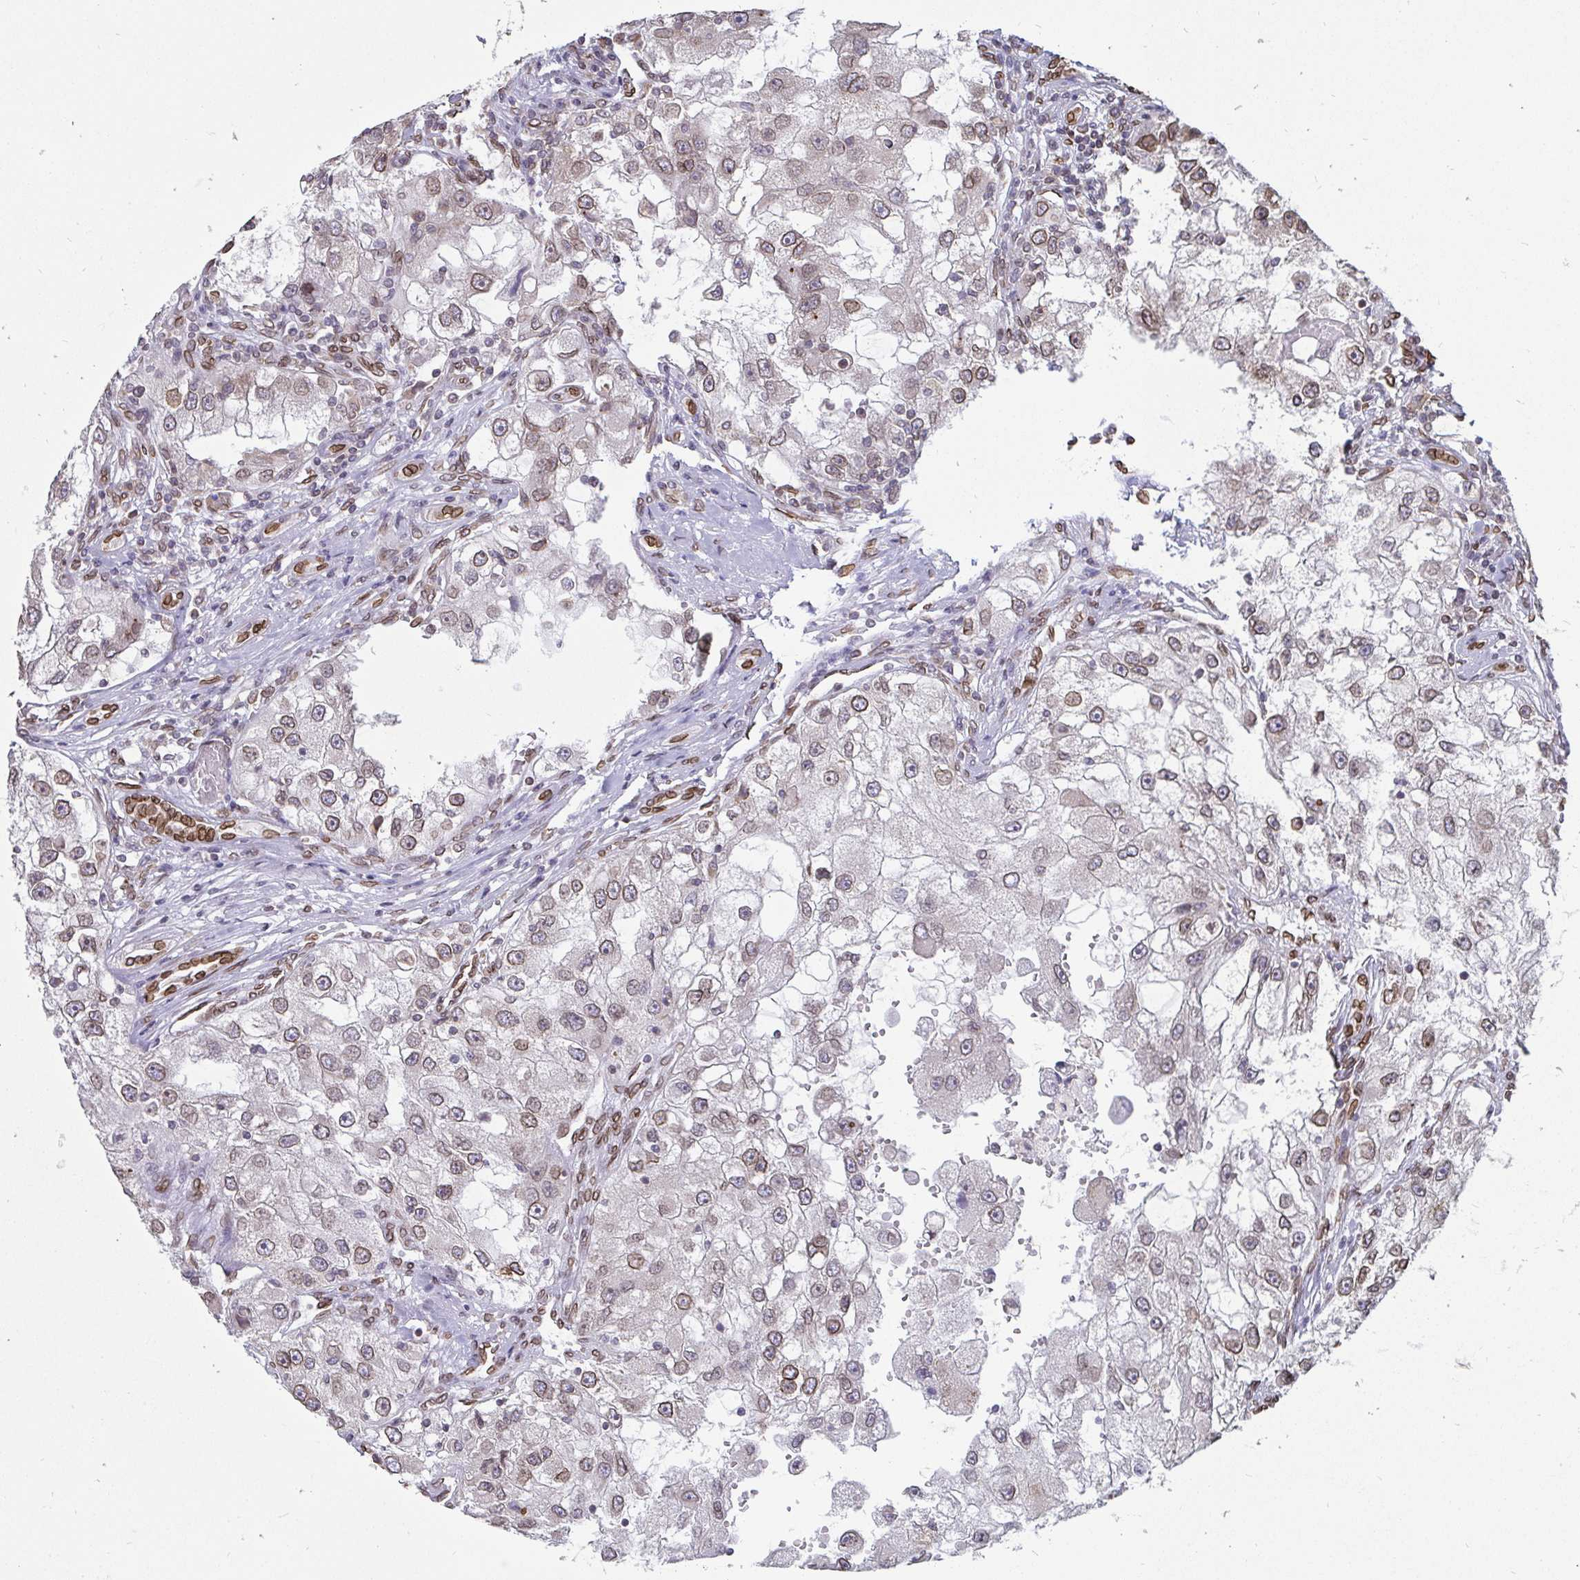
{"staining": {"intensity": "moderate", "quantity": "25%-75%", "location": "cytoplasmic/membranous,nuclear"}, "tissue": "renal cancer", "cell_type": "Tumor cells", "image_type": "cancer", "snomed": [{"axis": "morphology", "description": "Adenocarcinoma, NOS"}, {"axis": "topography", "description": "Kidney"}], "caption": "The image demonstrates staining of renal cancer (adenocarcinoma), revealing moderate cytoplasmic/membranous and nuclear protein expression (brown color) within tumor cells. (Stains: DAB (3,3'-diaminobenzidine) in brown, nuclei in blue, Microscopy: brightfield microscopy at high magnification).", "gene": "EMD", "patient": {"sex": "male", "age": 63}}